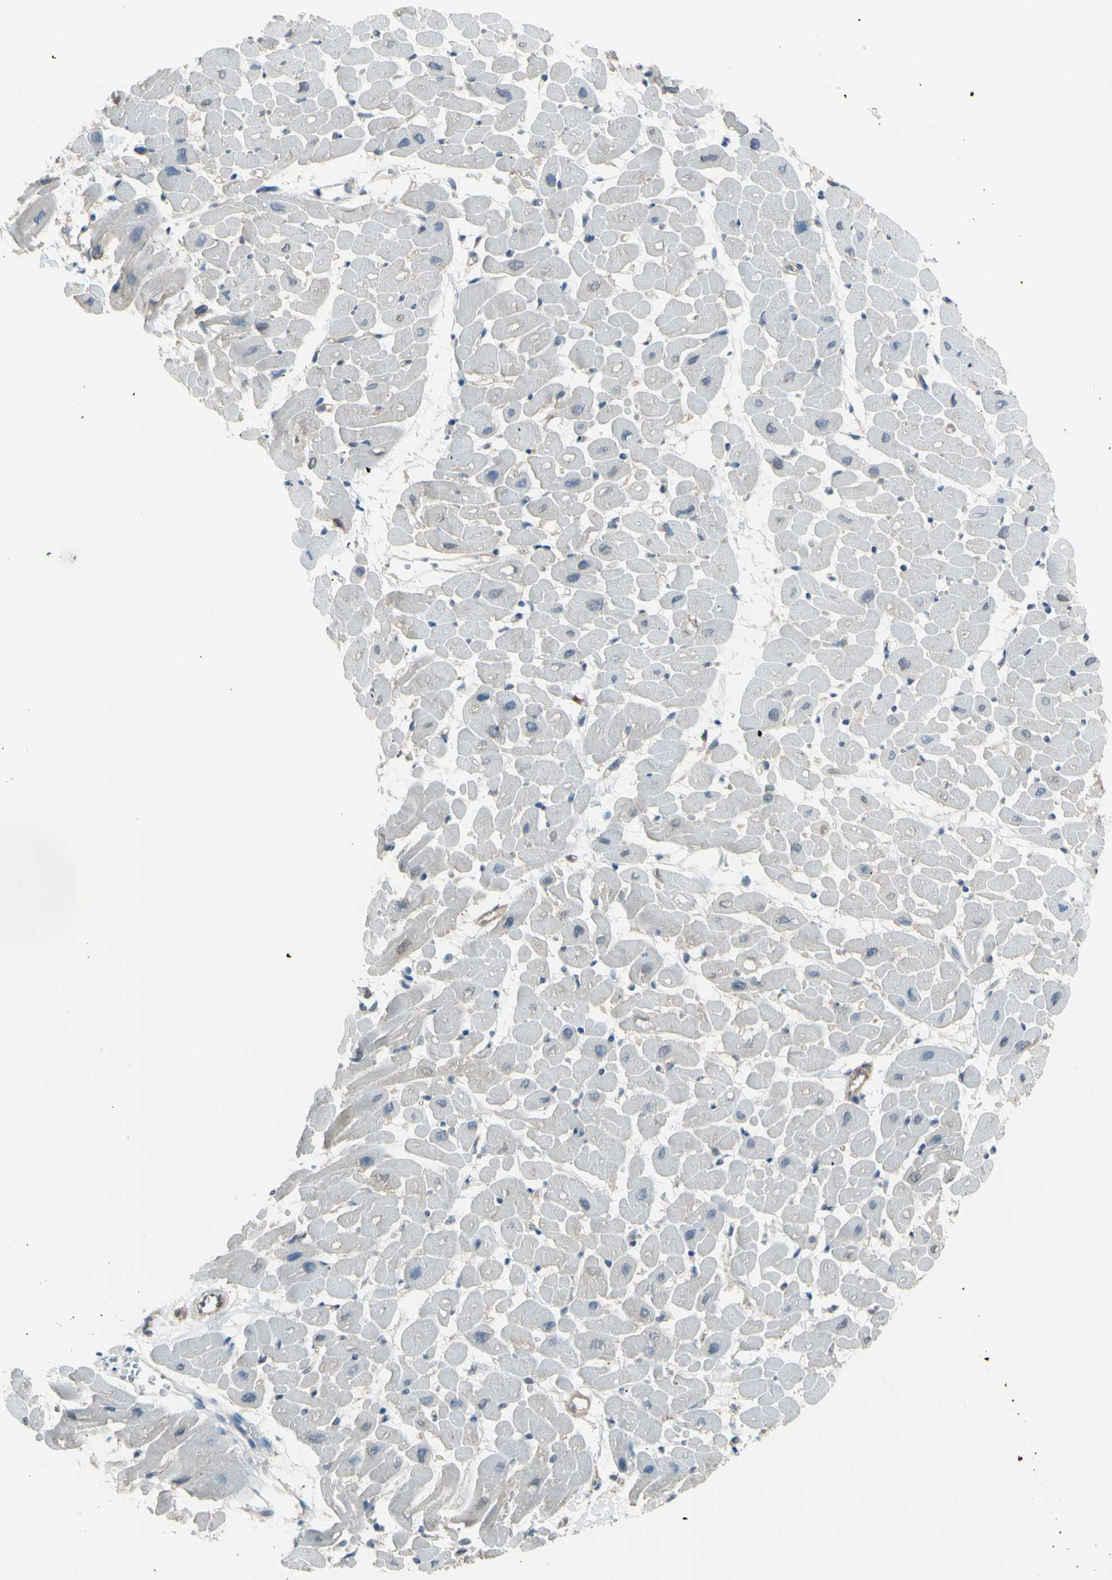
{"staining": {"intensity": "negative", "quantity": "none", "location": "none"}, "tissue": "heart muscle", "cell_type": "Cardiomyocytes", "image_type": "normal", "snomed": [{"axis": "morphology", "description": "Normal tissue, NOS"}, {"axis": "topography", "description": "Heart"}], "caption": "Immunohistochemistry (IHC) image of unremarkable heart muscle: heart muscle stained with DAB exhibits no significant protein expression in cardiomyocytes. (Brightfield microscopy of DAB immunohistochemistry at high magnification).", "gene": "YWHAQ", "patient": {"sex": "male", "age": 45}}